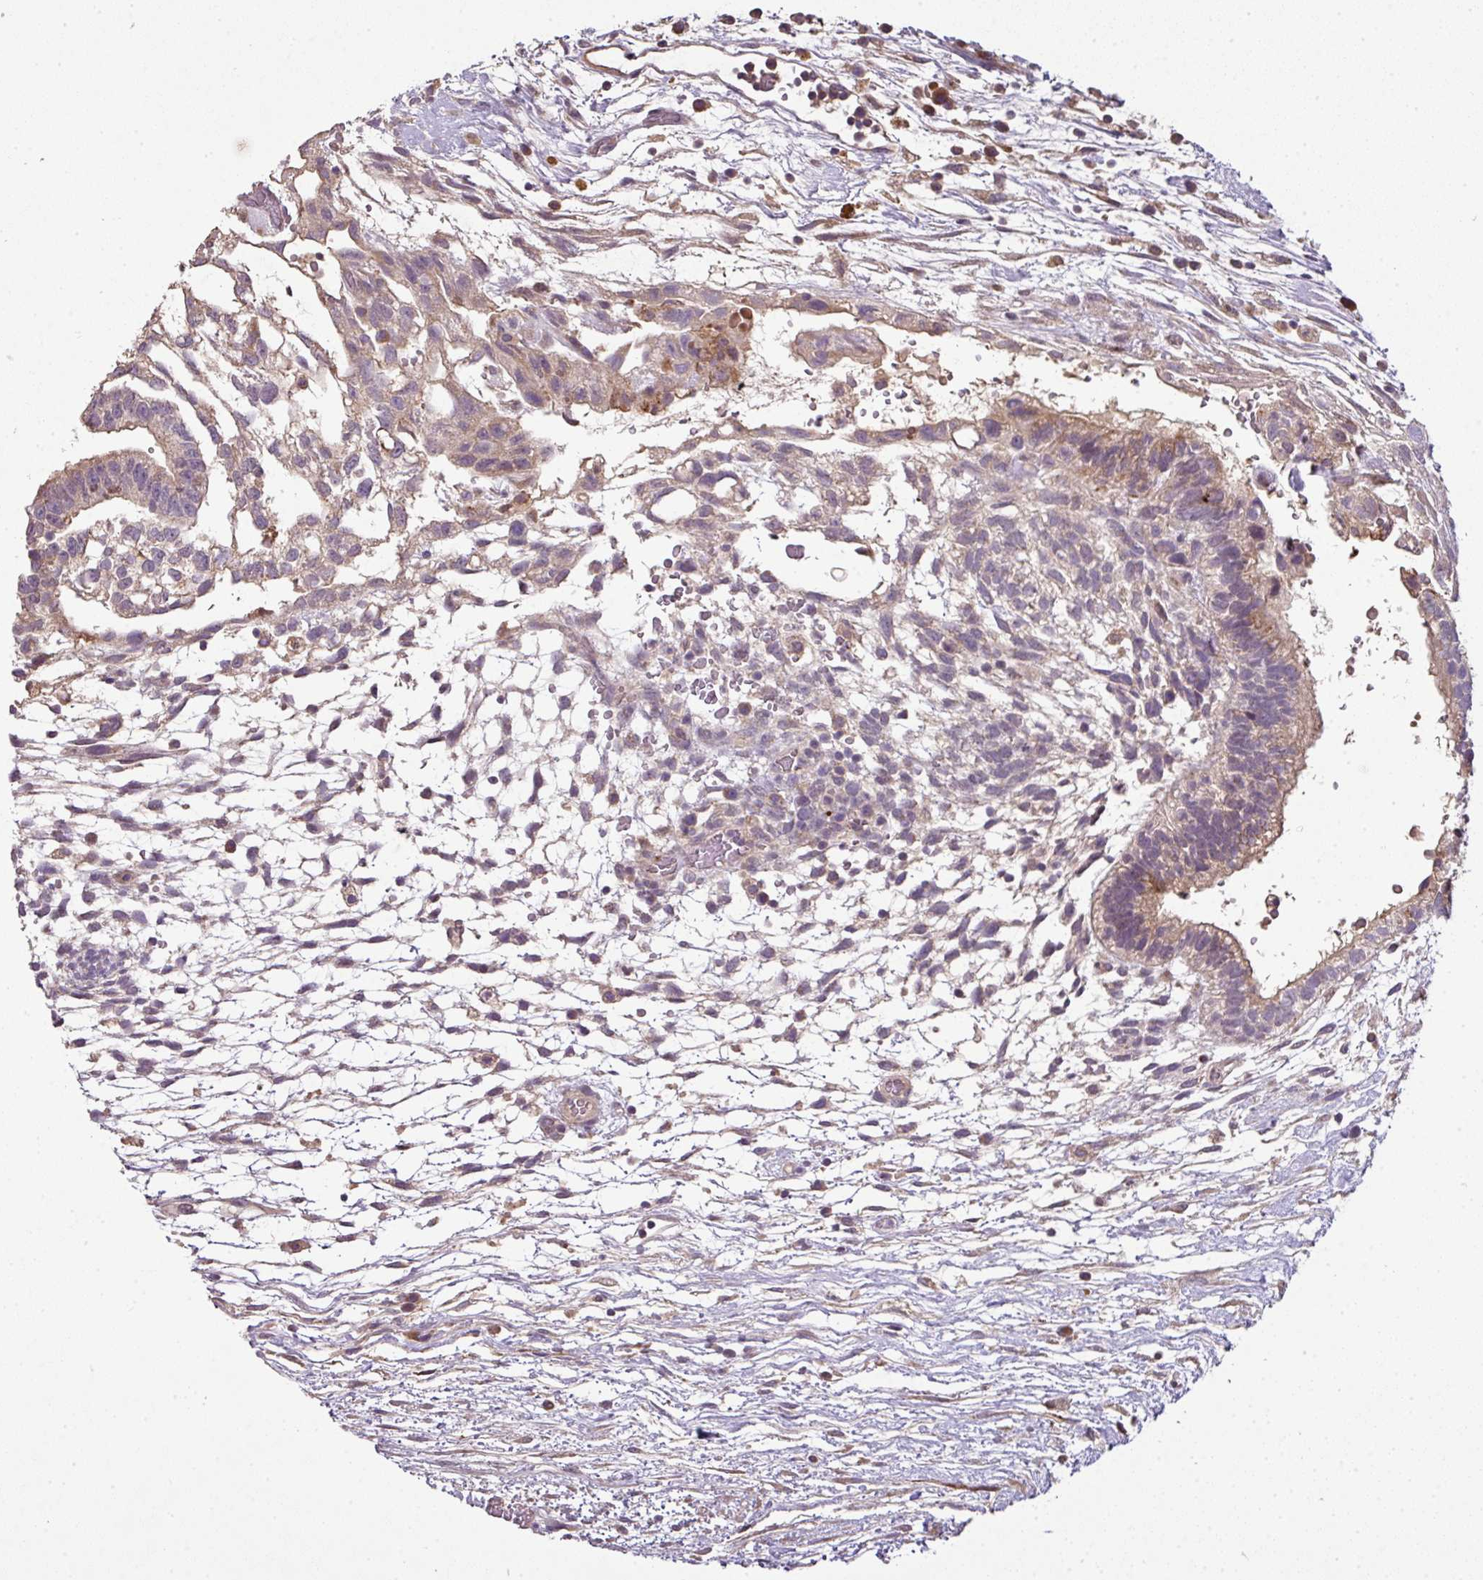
{"staining": {"intensity": "moderate", "quantity": "<25%", "location": "cytoplasmic/membranous"}, "tissue": "testis cancer", "cell_type": "Tumor cells", "image_type": "cancer", "snomed": [{"axis": "morphology", "description": "Carcinoma, Embryonal, NOS"}, {"axis": "topography", "description": "Testis"}], "caption": "Immunohistochemical staining of testis cancer (embryonal carcinoma) exhibits low levels of moderate cytoplasmic/membranous positivity in approximately <25% of tumor cells.", "gene": "SPCS3", "patient": {"sex": "male", "age": 32}}